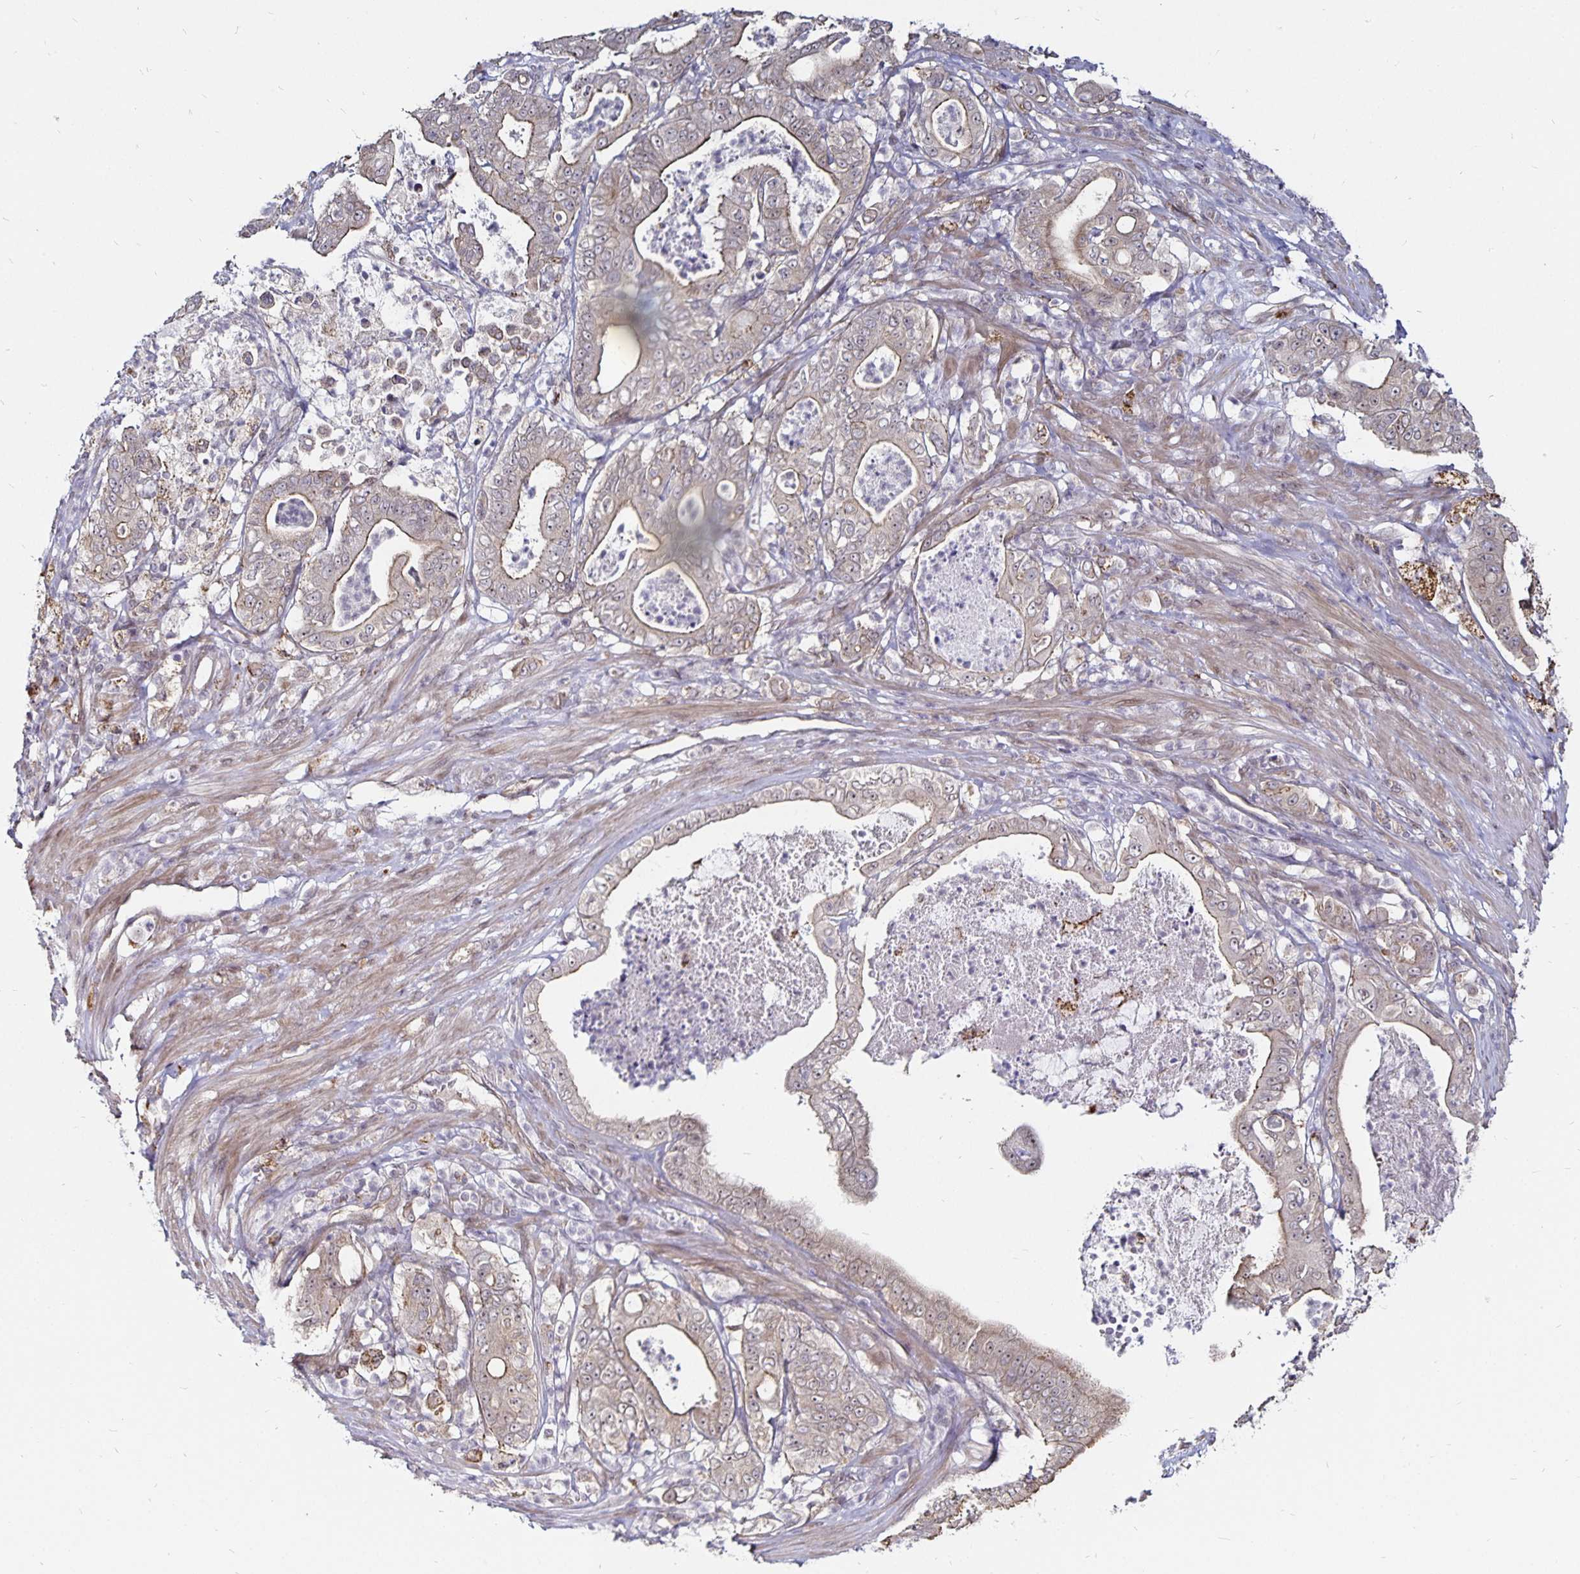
{"staining": {"intensity": "moderate", "quantity": "25%-75%", "location": "cytoplasmic/membranous"}, "tissue": "pancreatic cancer", "cell_type": "Tumor cells", "image_type": "cancer", "snomed": [{"axis": "morphology", "description": "Adenocarcinoma, NOS"}, {"axis": "topography", "description": "Pancreas"}], "caption": "The photomicrograph shows staining of pancreatic adenocarcinoma, revealing moderate cytoplasmic/membranous protein staining (brown color) within tumor cells.", "gene": "CYP27A1", "patient": {"sex": "male", "age": 71}}